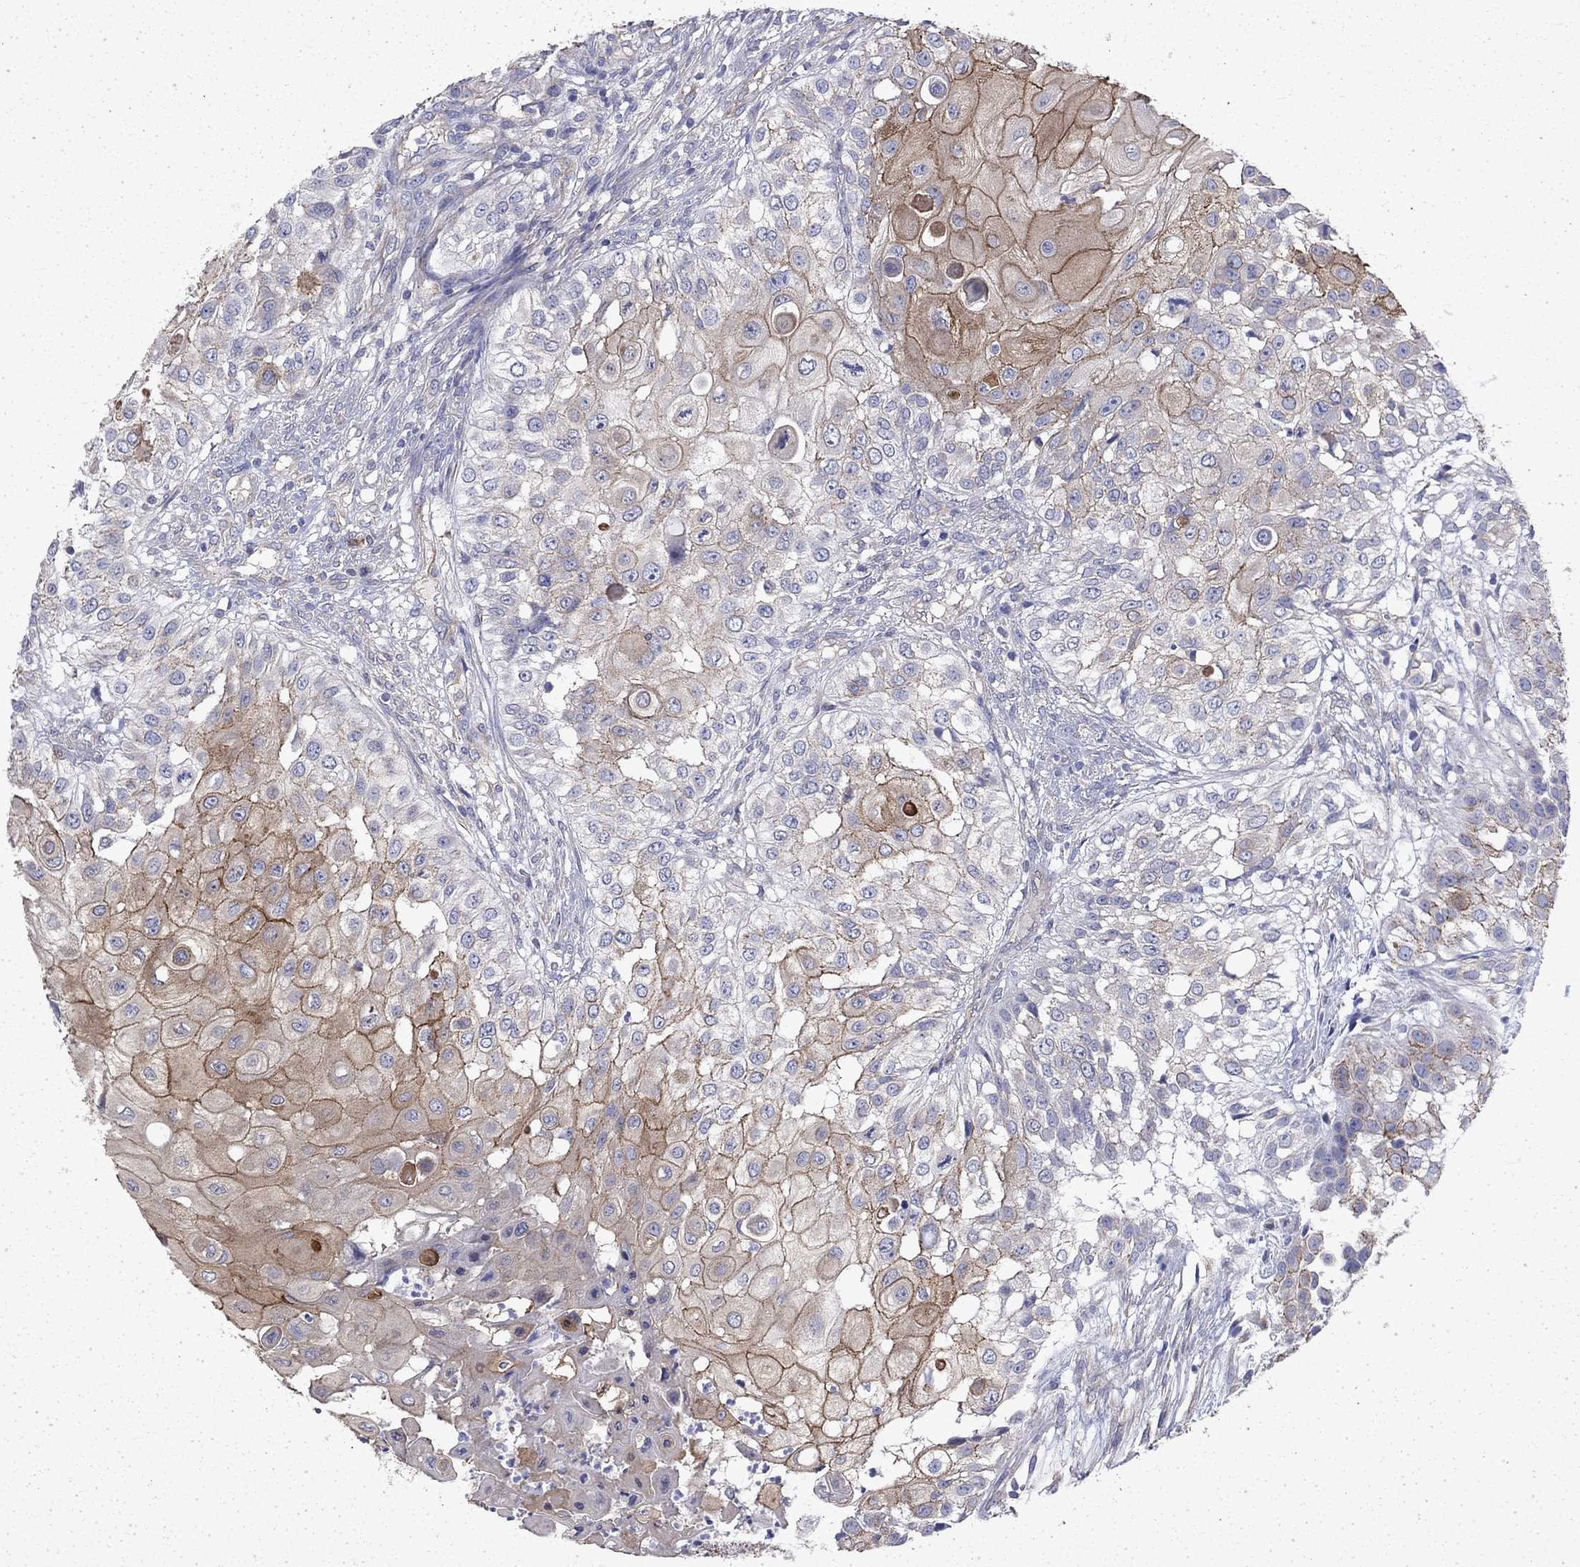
{"staining": {"intensity": "moderate", "quantity": "25%-75%", "location": "cytoplasmic/membranous"}, "tissue": "urothelial cancer", "cell_type": "Tumor cells", "image_type": "cancer", "snomed": [{"axis": "morphology", "description": "Urothelial carcinoma, High grade"}, {"axis": "topography", "description": "Urinary bladder"}], "caption": "Immunohistochemical staining of high-grade urothelial carcinoma reveals medium levels of moderate cytoplasmic/membranous protein positivity in approximately 25%-75% of tumor cells. Using DAB (brown) and hematoxylin (blue) stains, captured at high magnification using brightfield microscopy.", "gene": "DTNA", "patient": {"sex": "female", "age": 79}}